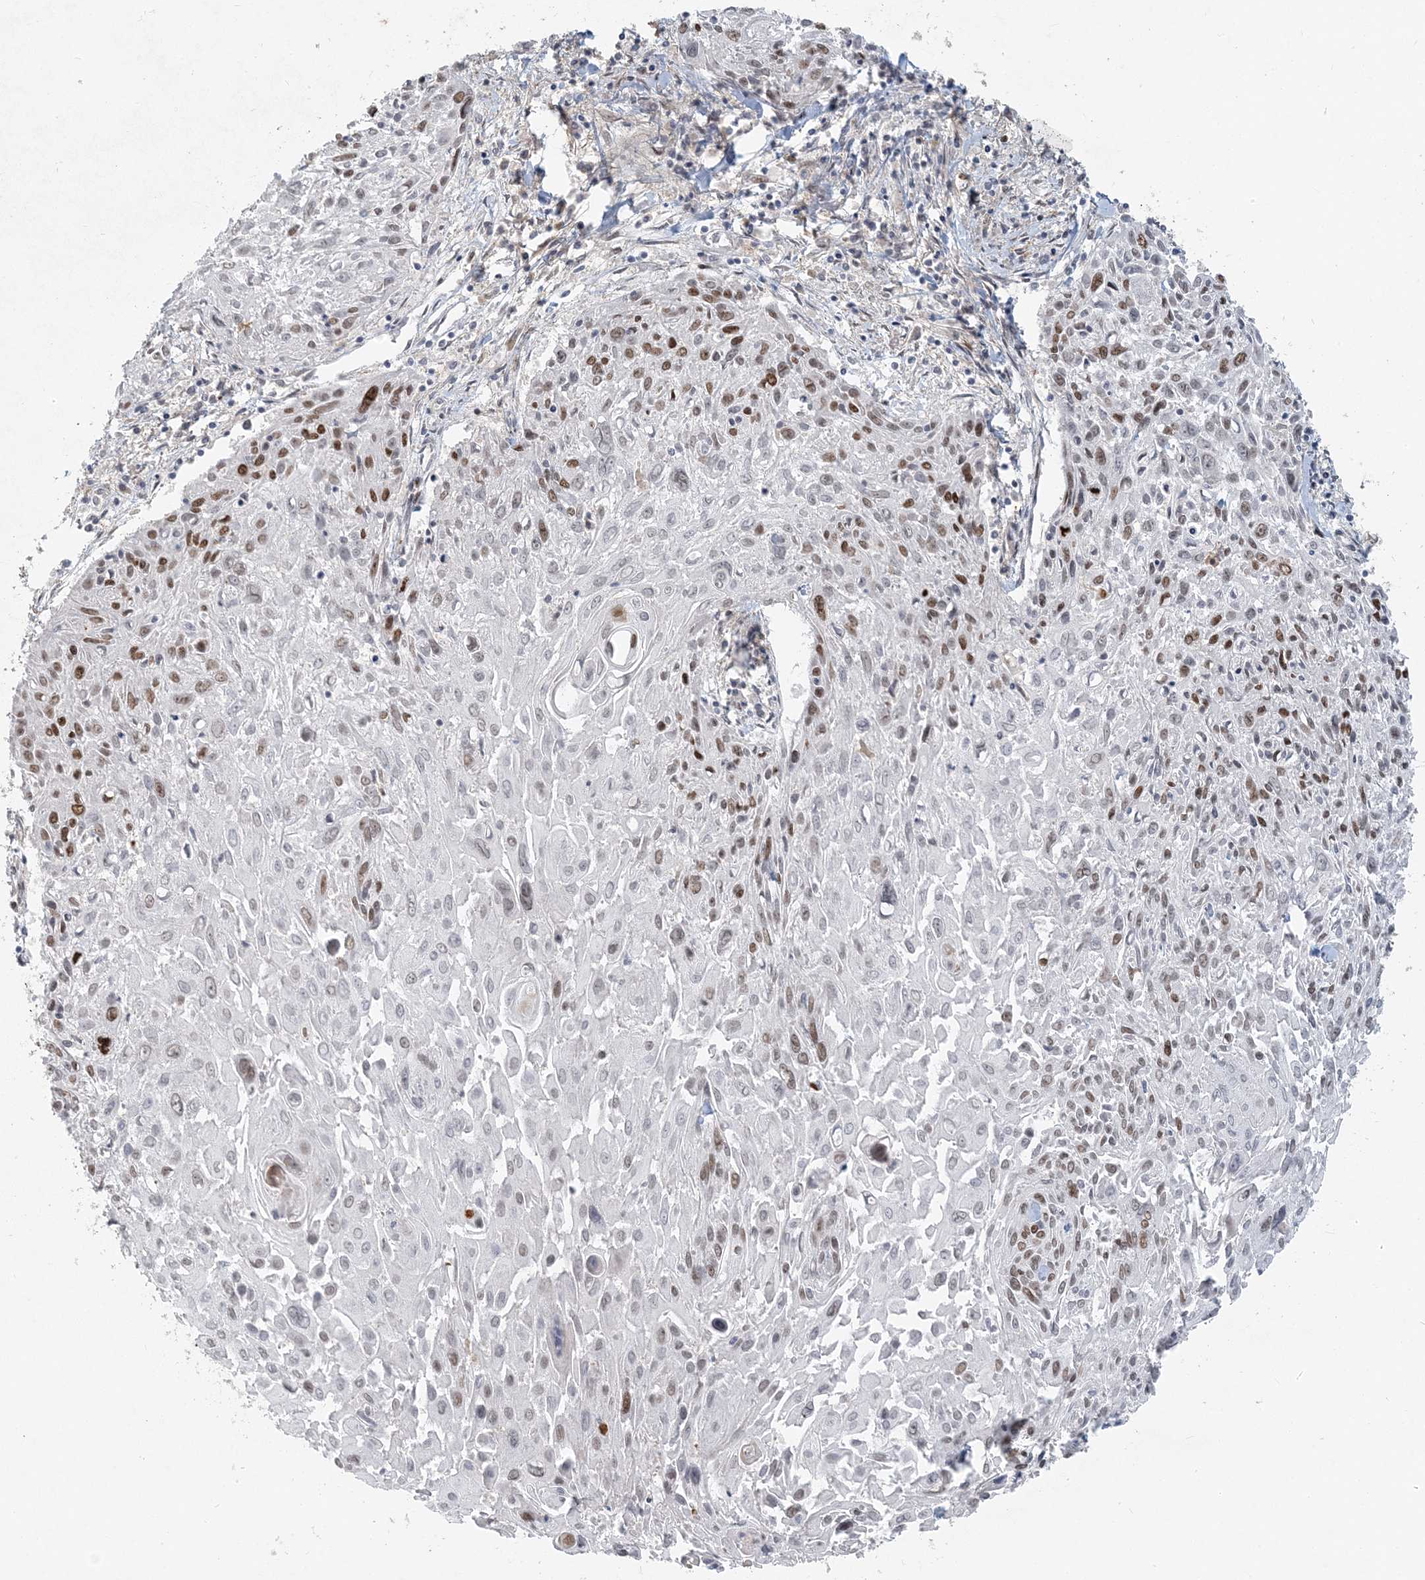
{"staining": {"intensity": "moderate", "quantity": "<25%", "location": "nuclear"}, "tissue": "cervical cancer", "cell_type": "Tumor cells", "image_type": "cancer", "snomed": [{"axis": "morphology", "description": "Squamous cell carcinoma, NOS"}, {"axis": "topography", "description": "Cervix"}], "caption": "Immunohistochemistry of cervical squamous cell carcinoma demonstrates low levels of moderate nuclear expression in about <25% of tumor cells.", "gene": "BAZ1B", "patient": {"sex": "female", "age": 51}}